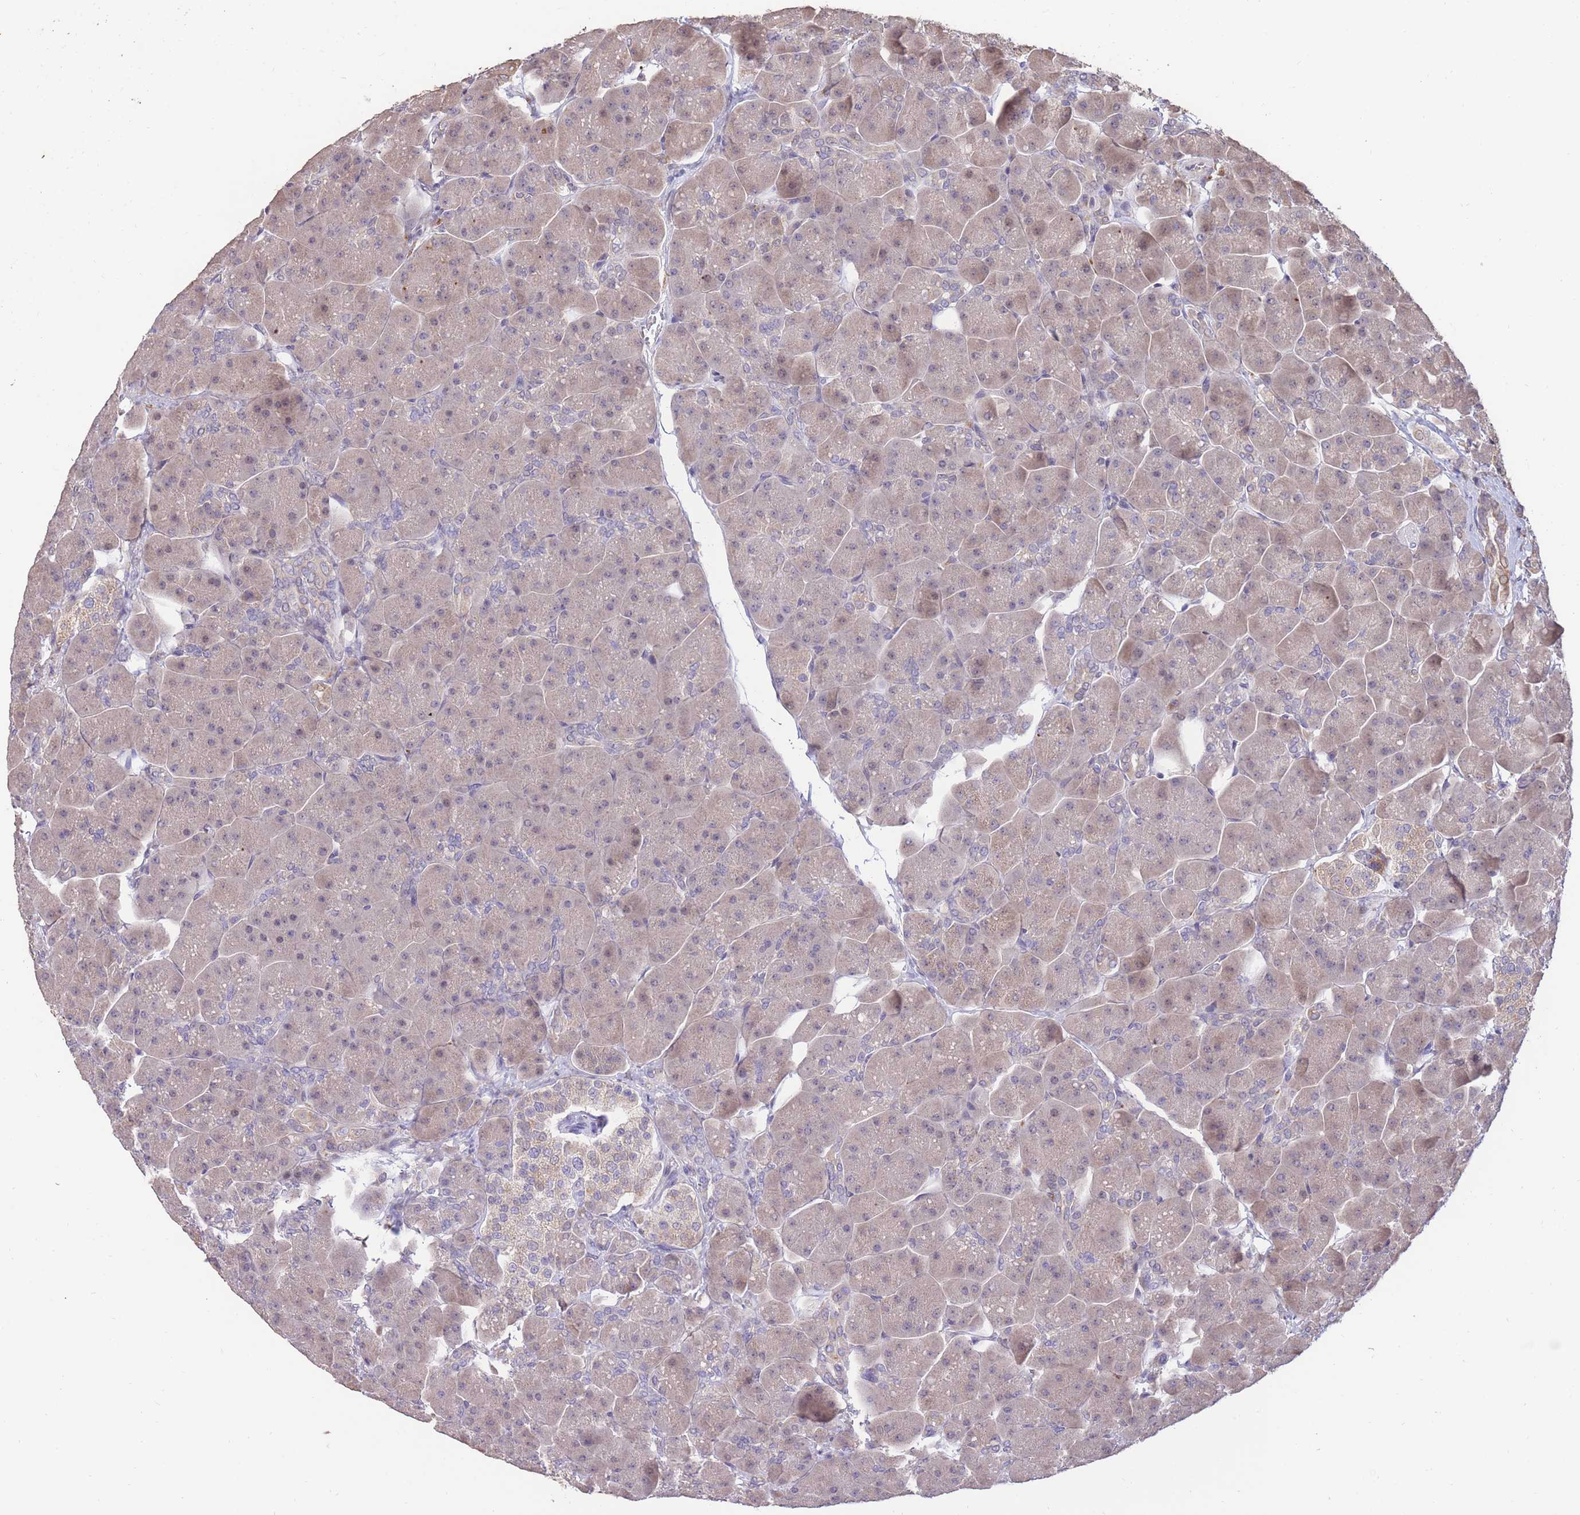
{"staining": {"intensity": "weak", "quantity": "25%-75%", "location": "cytoplasmic/membranous,nuclear"}, "tissue": "pancreas", "cell_type": "Exocrine glandular cells", "image_type": "normal", "snomed": [{"axis": "morphology", "description": "Normal tissue, NOS"}, {"axis": "topography", "description": "Pancreas"}], "caption": "Pancreas stained with DAB (3,3'-diaminobenzidine) immunohistochemistry (IHC) displays low levels of weak cytoplasmic/membranous,nuclear expression in about 25%-75% of exocrine glandular cells. (IHC, brightfield microscopy, high magnification).", "gene": "RGS14", "patient": {"sex": "male", "age": 66}}